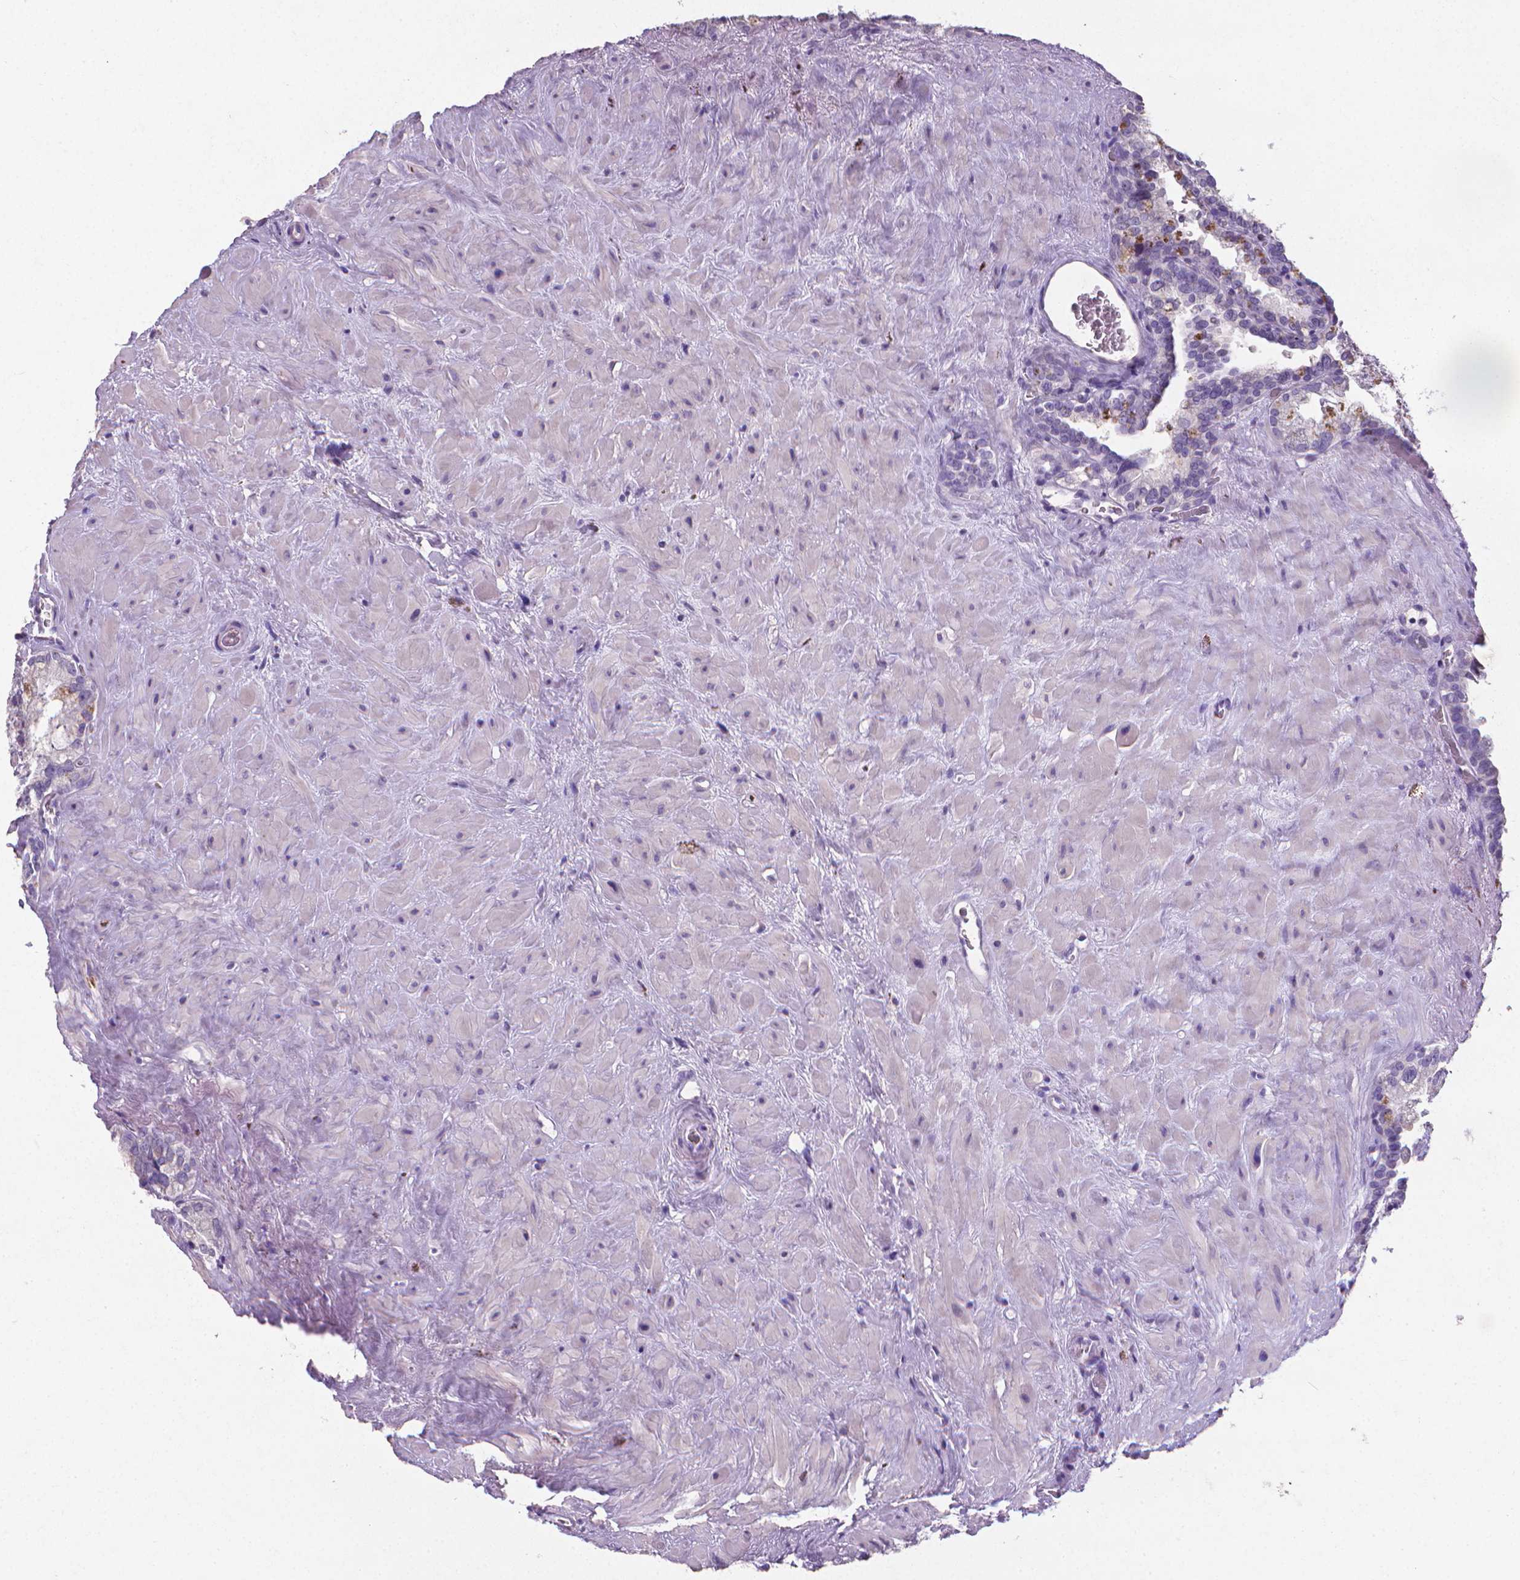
{"staining": {"intensity": "negative", "quantity": "none", "location": "none"}, "tissue": "seminal vesicle", "cell_type": "Glandular cells", "image_type": "normal", "snomed": [{"axis": "morphology", "description": "Normal tissue, NOS"}, {"axis": "topography", "description": "Prostate"}, {"axis": "topography", "description": "Seminal veicle"}], "caption": "An IHC image of benign seminal vesicle is shown. There is no staining in glandular cells of seminal vesicle.", "gene": "XPNPEP2", "patient": {"sex": "male", "age": 71}}